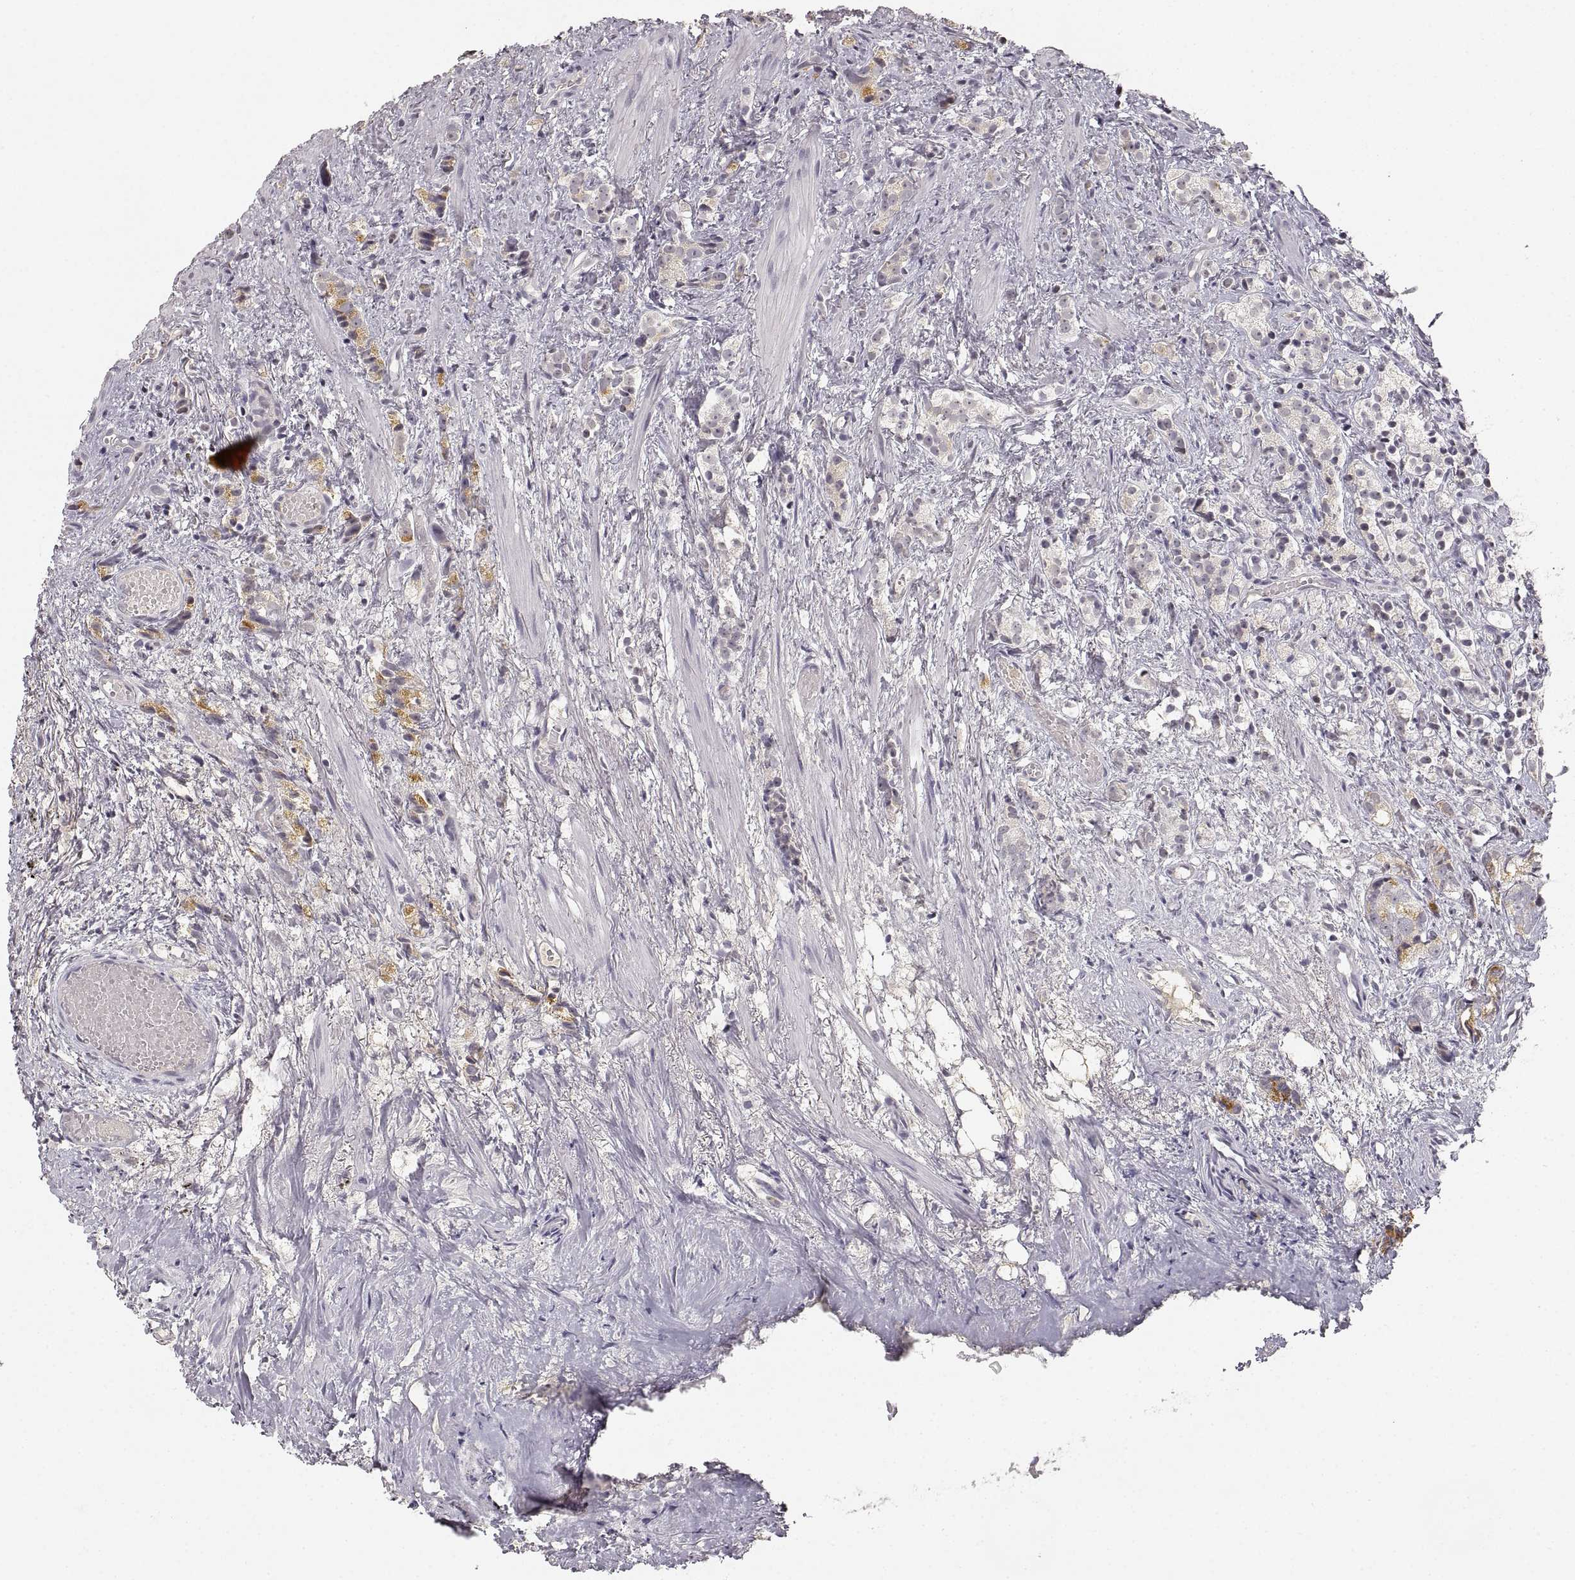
{"staining": {"intensity": "weak", "quantity": "<25%", "location": "cytoplasmic/membranous"}, "tissue": "prostate cancer", "cell_type": "Tumor cells", "image_type": "cancer", "snomed": [{"axis": "morphology", "description": "Adenocarcinoma, High grade"}, {"axis": "topography", "description": "Prostate"}], "caption": "Immunohistochemical staining of prostate cancer shows no significant staining in tumor cells. (Stains: DAB (3,3'-diaminobenzidine) IHC with hematoxylin counter stain, Microscopy: brightfield microscopy at high magnification).", "gene": "RUNDC3A", "patient": {"sex": "male", "age": 53}}